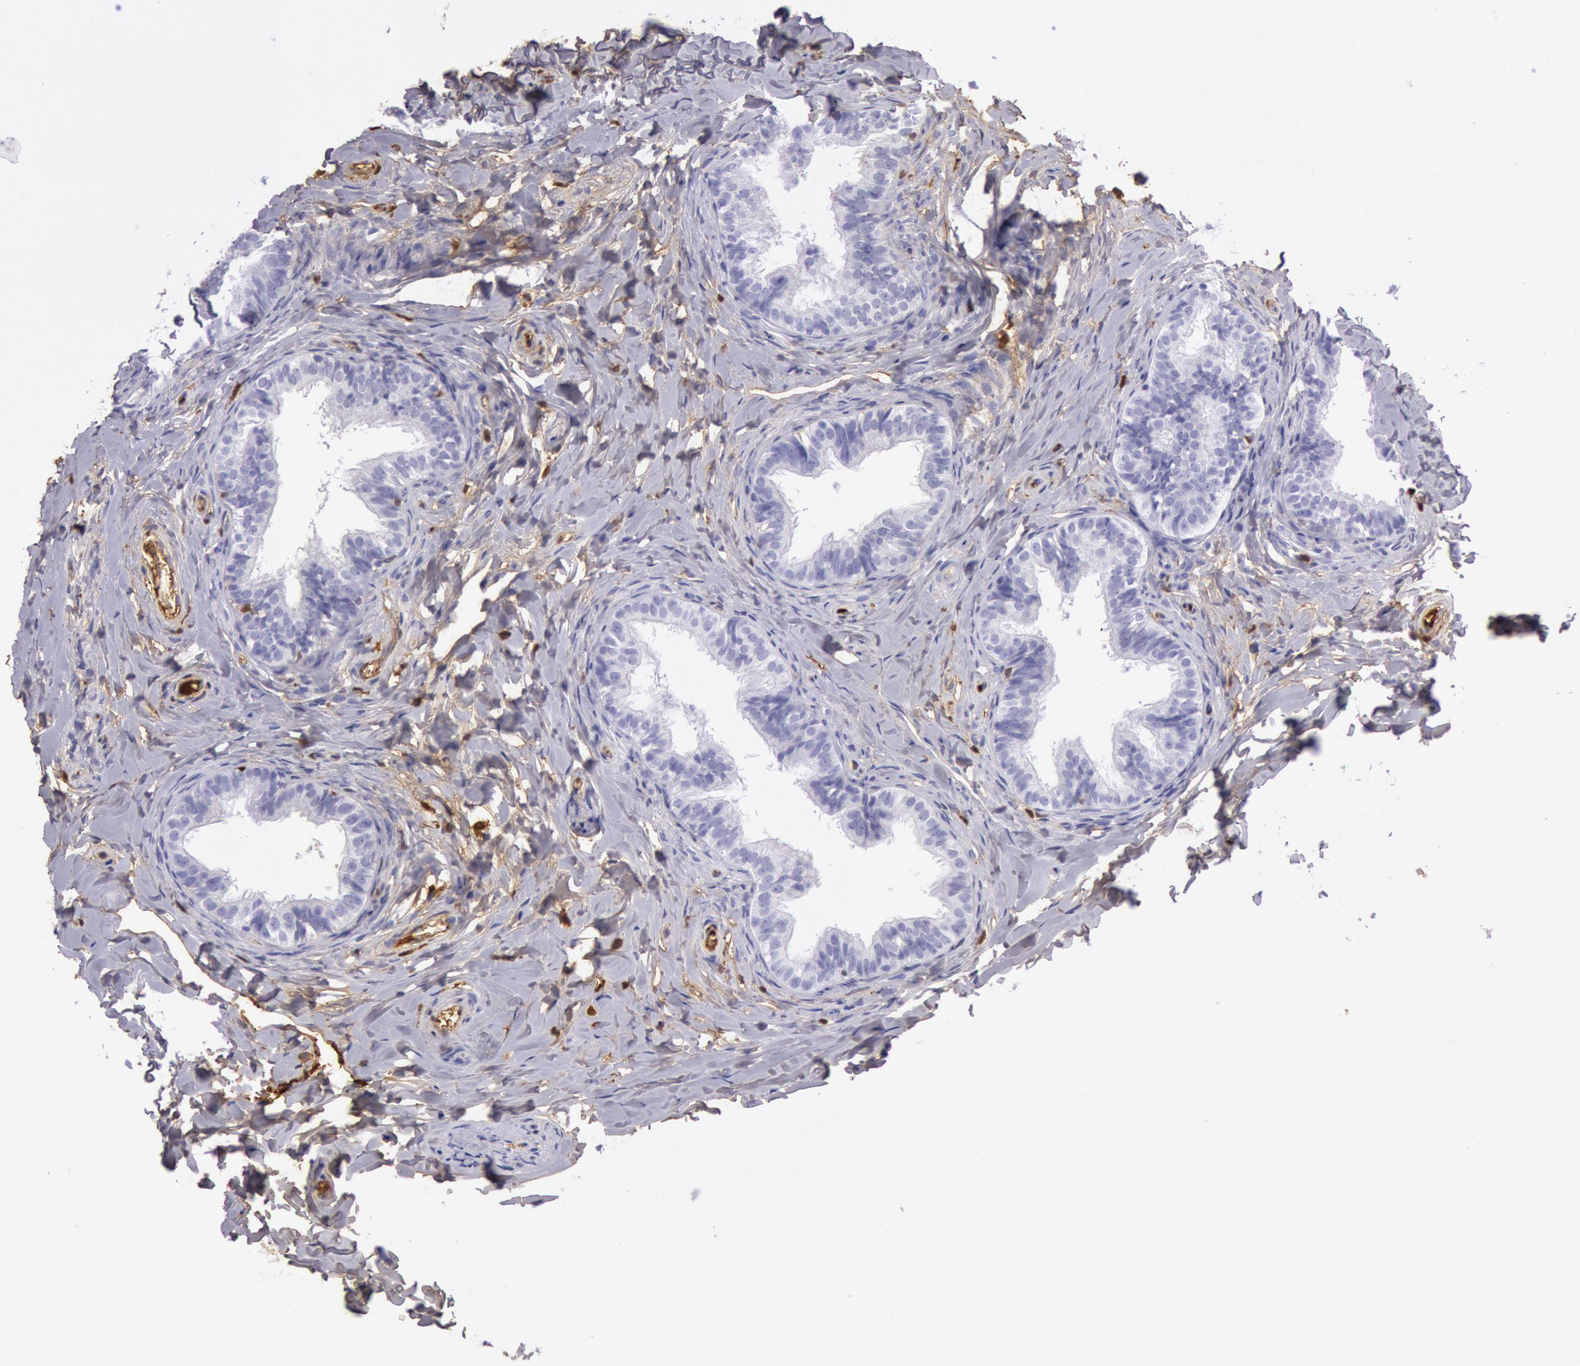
{"staining": {"intensity": "negative", "quantity": "none", "location": "none"}, "tissue": "epididymis", "cell_type": "Glandular cells", "image_type": "normal", "snomed": [{"axis": "morphology", "description": "Normal tissue, NOS"}, {"axis": "topography", "description": "Epididymis"}], "caption": "The photomicrograph exhibits no staining of glandular cells in normal epididymis.", "gene": "IGHG1", "patient": {"sex": "male", "age": 26}}